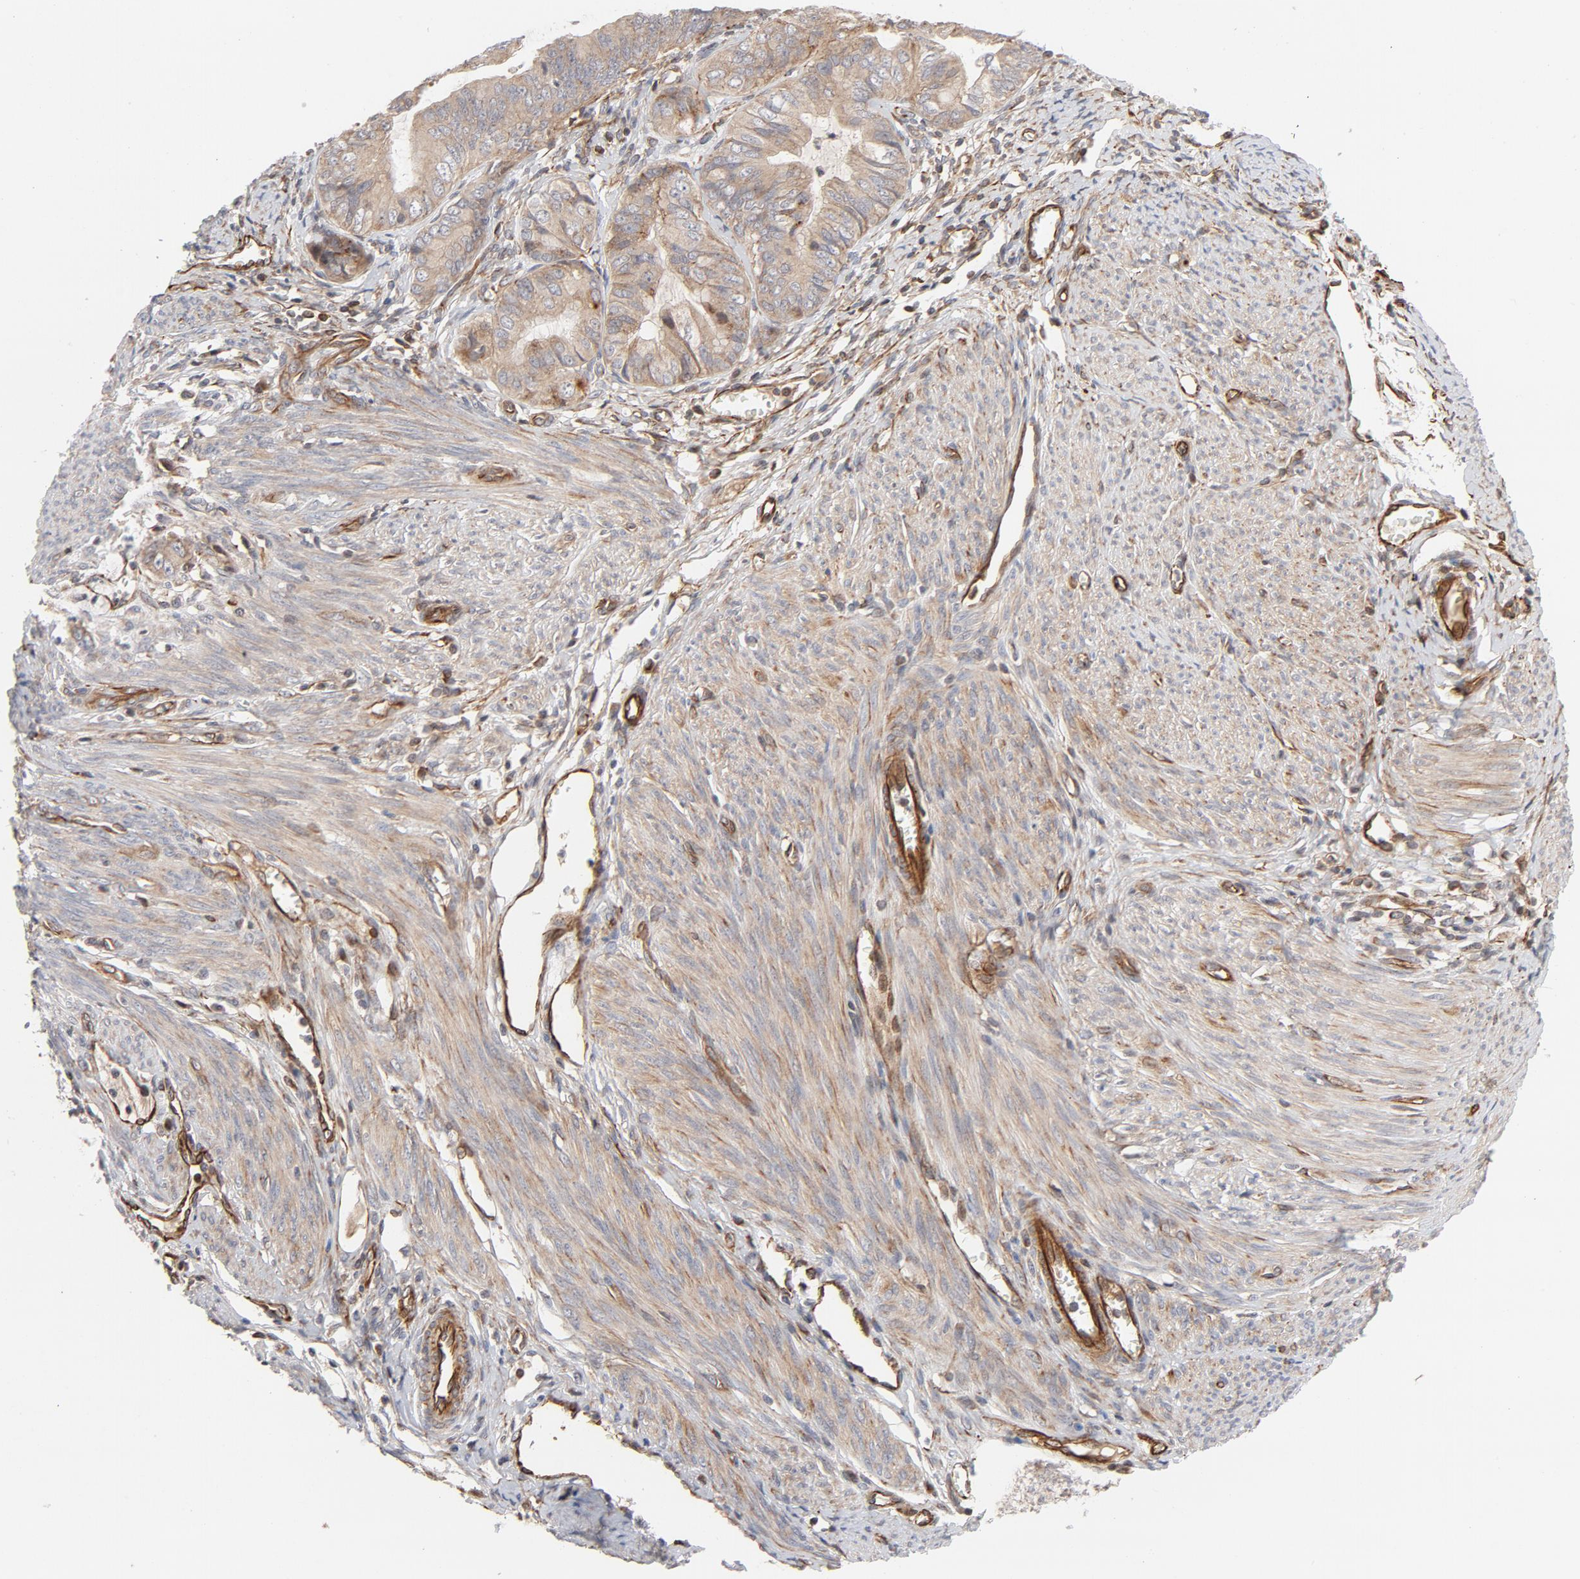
{"staining": {"intensity": "moderate", "quantity": ">75%", "location": "cytoplasmic/membranous"}, "tissue": "endometrial cancer", "cell_type": "Tumor cells", "image_type": "cancer", "snomed": [{"axis": "morphology", "description": "Adenocarcinoma, NOS"}, {"axis": "topography", "description": "Endometrium"}], "caption": "A medium amount of moderate cytoplasmic/membranous staining is present in about >75% of tumor cells in adenocarcinoma (endometrial) tissue.", "gene": "DNAAF2", "patient": {"sex": "female", "age": 75}}